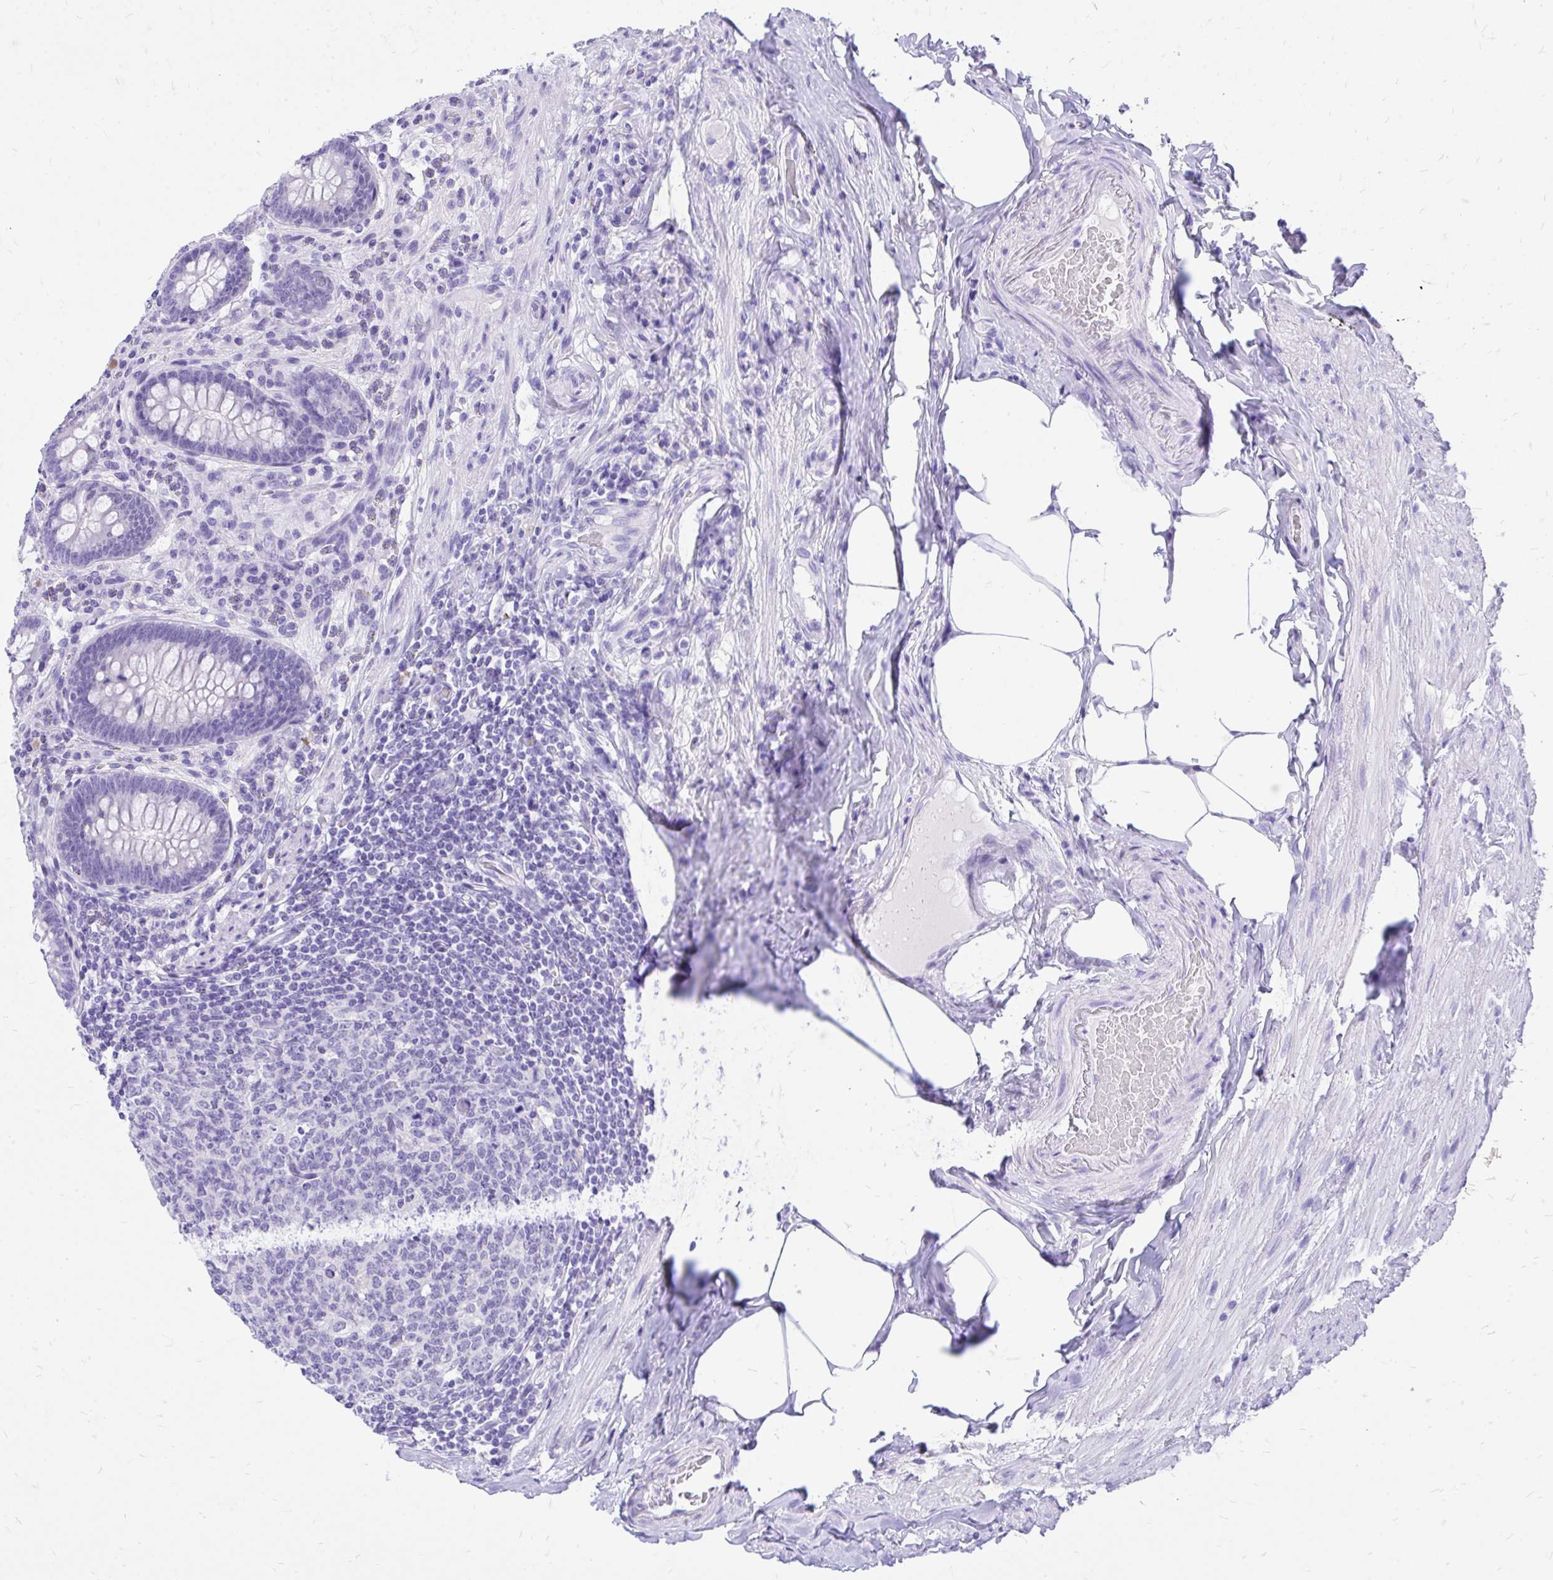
{"staining": {"intensity": "negative", "quantity": "none", "location": "none"}, "tissue": "appendix", "cell_type": "Glandular cells", "image_type": "normal", "snomed": [{"axis": "morphology", "description": "Normal tissue, NOS"}, {"axis": "topography", "description": "Appendix"}], "caption": "Immunohistochemistry (IHC) image of unremarkable appendix stained for a protein (brown), which shows no staining in glandular cells.", "gene": "MON1A", "patient": {"sex": "male", "age": 71}}